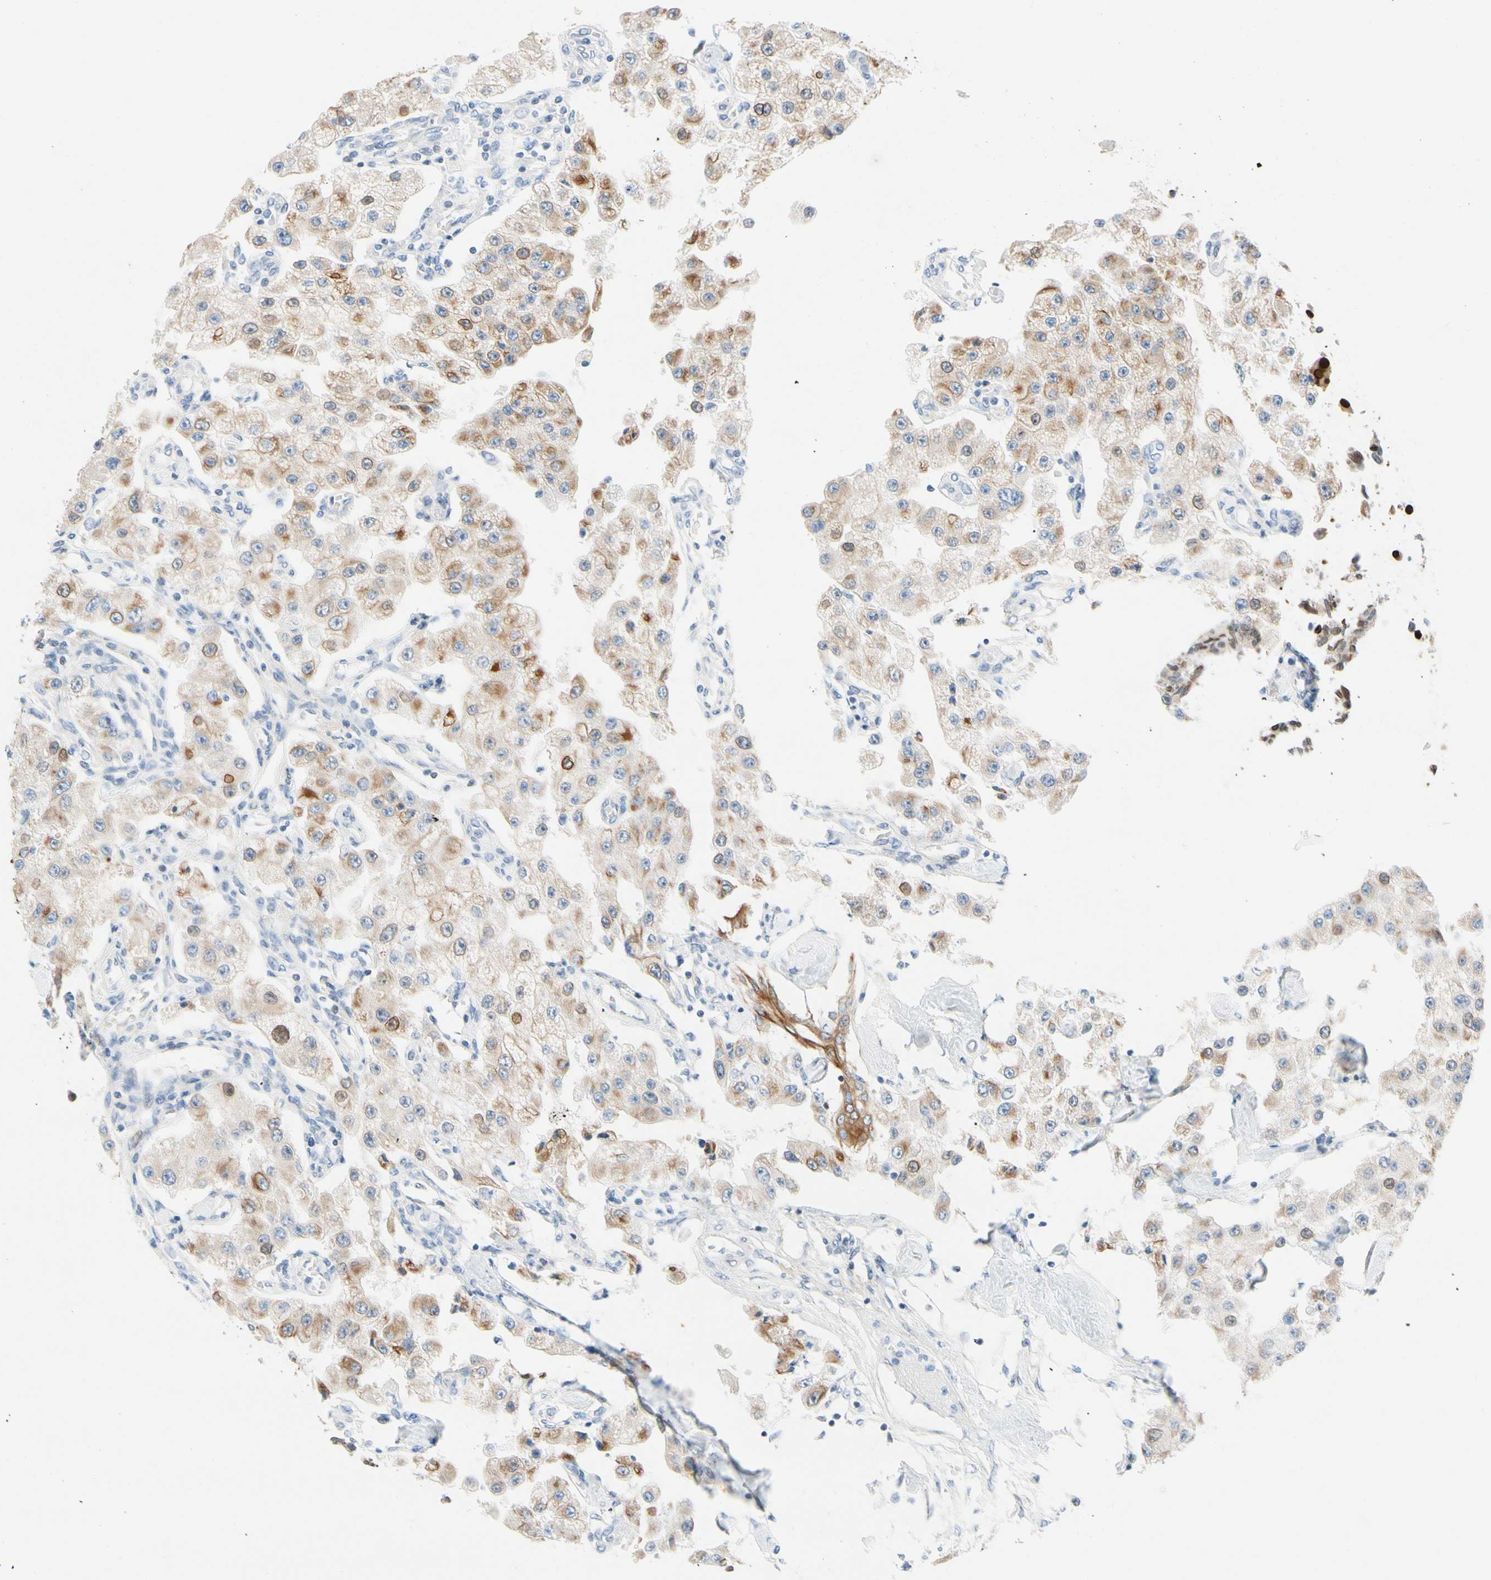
{"staining": {"intensity": "moderate", "quantity": "<25%", "location": "cytoplasmic/membranous"}, "tissue": "carcinoid", "cell_type": "Tumor cells", "image_type": "cancer", "snomed": [{"axis": "morphology", "description": "Carcinoid, malignant, NOS"}, {"axis": "topography", "description": "Pancreas"}], "caption": "Protein expression analysis of human carcinoid (malignant) reveals moderate cytoplasmic/membranous expression in approximately <25% of tumor cells.", "gene": "ZNF132", "patient": {"sex": "male", "age": 41}}